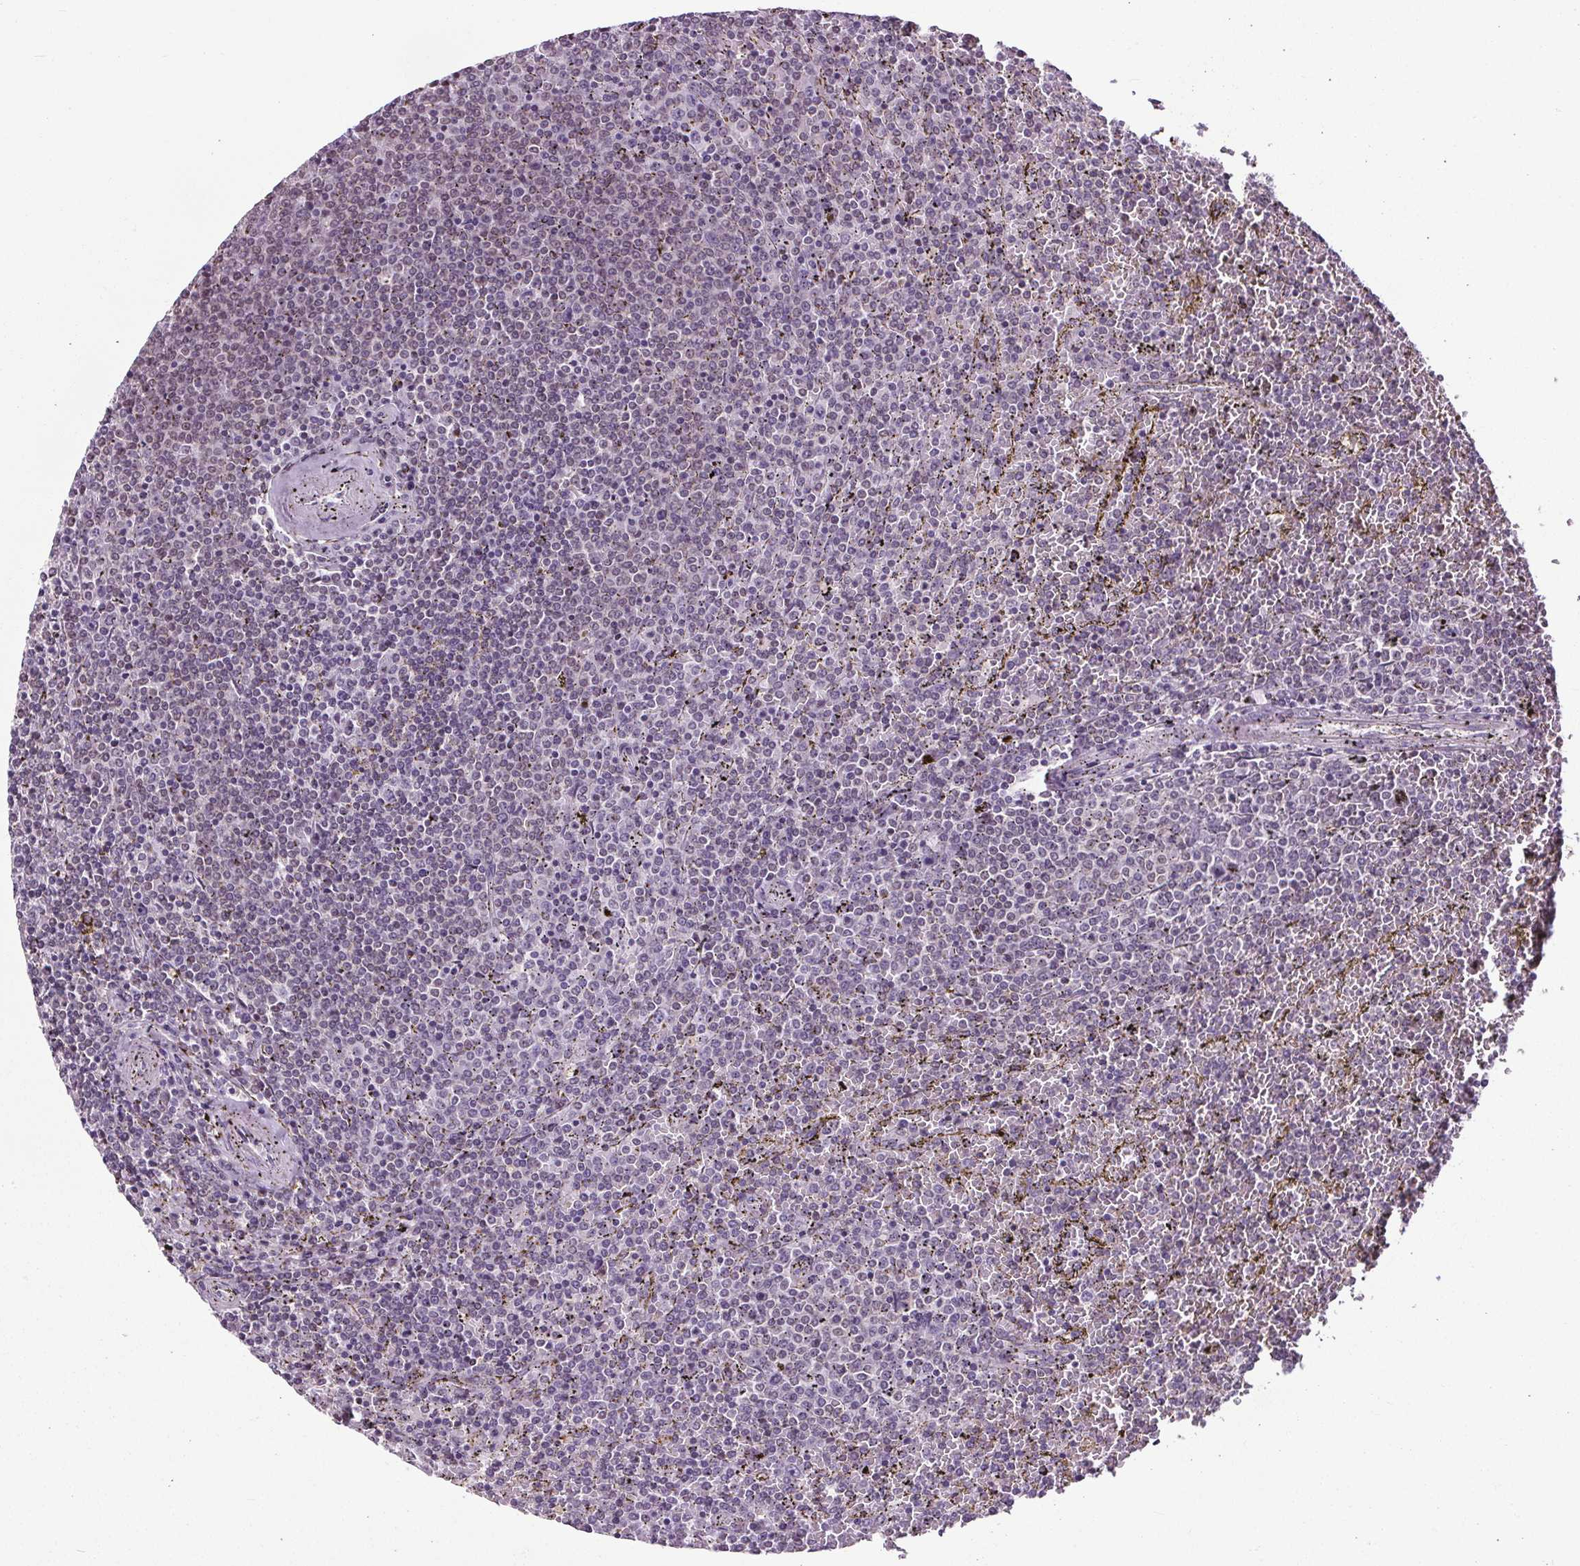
{"staining": {"intensity": "negative", "quantity": "none", "location": "none"}, "tissue": "lymphoma", "cell_type": "Tumor cells", "image_type": "cancer", "snomed": [{"axis": "morphology", "description": "Malignant lymphoma, non-Hodgkin's type, Low grade"}, {"axis": "topography", "description": "Spleen"}], "caption": "The histopathology image reveals no staining of tumor cells in lymphoma.", "gene": "TMEM240", "patient": {"sex": "female", "age": 77}}